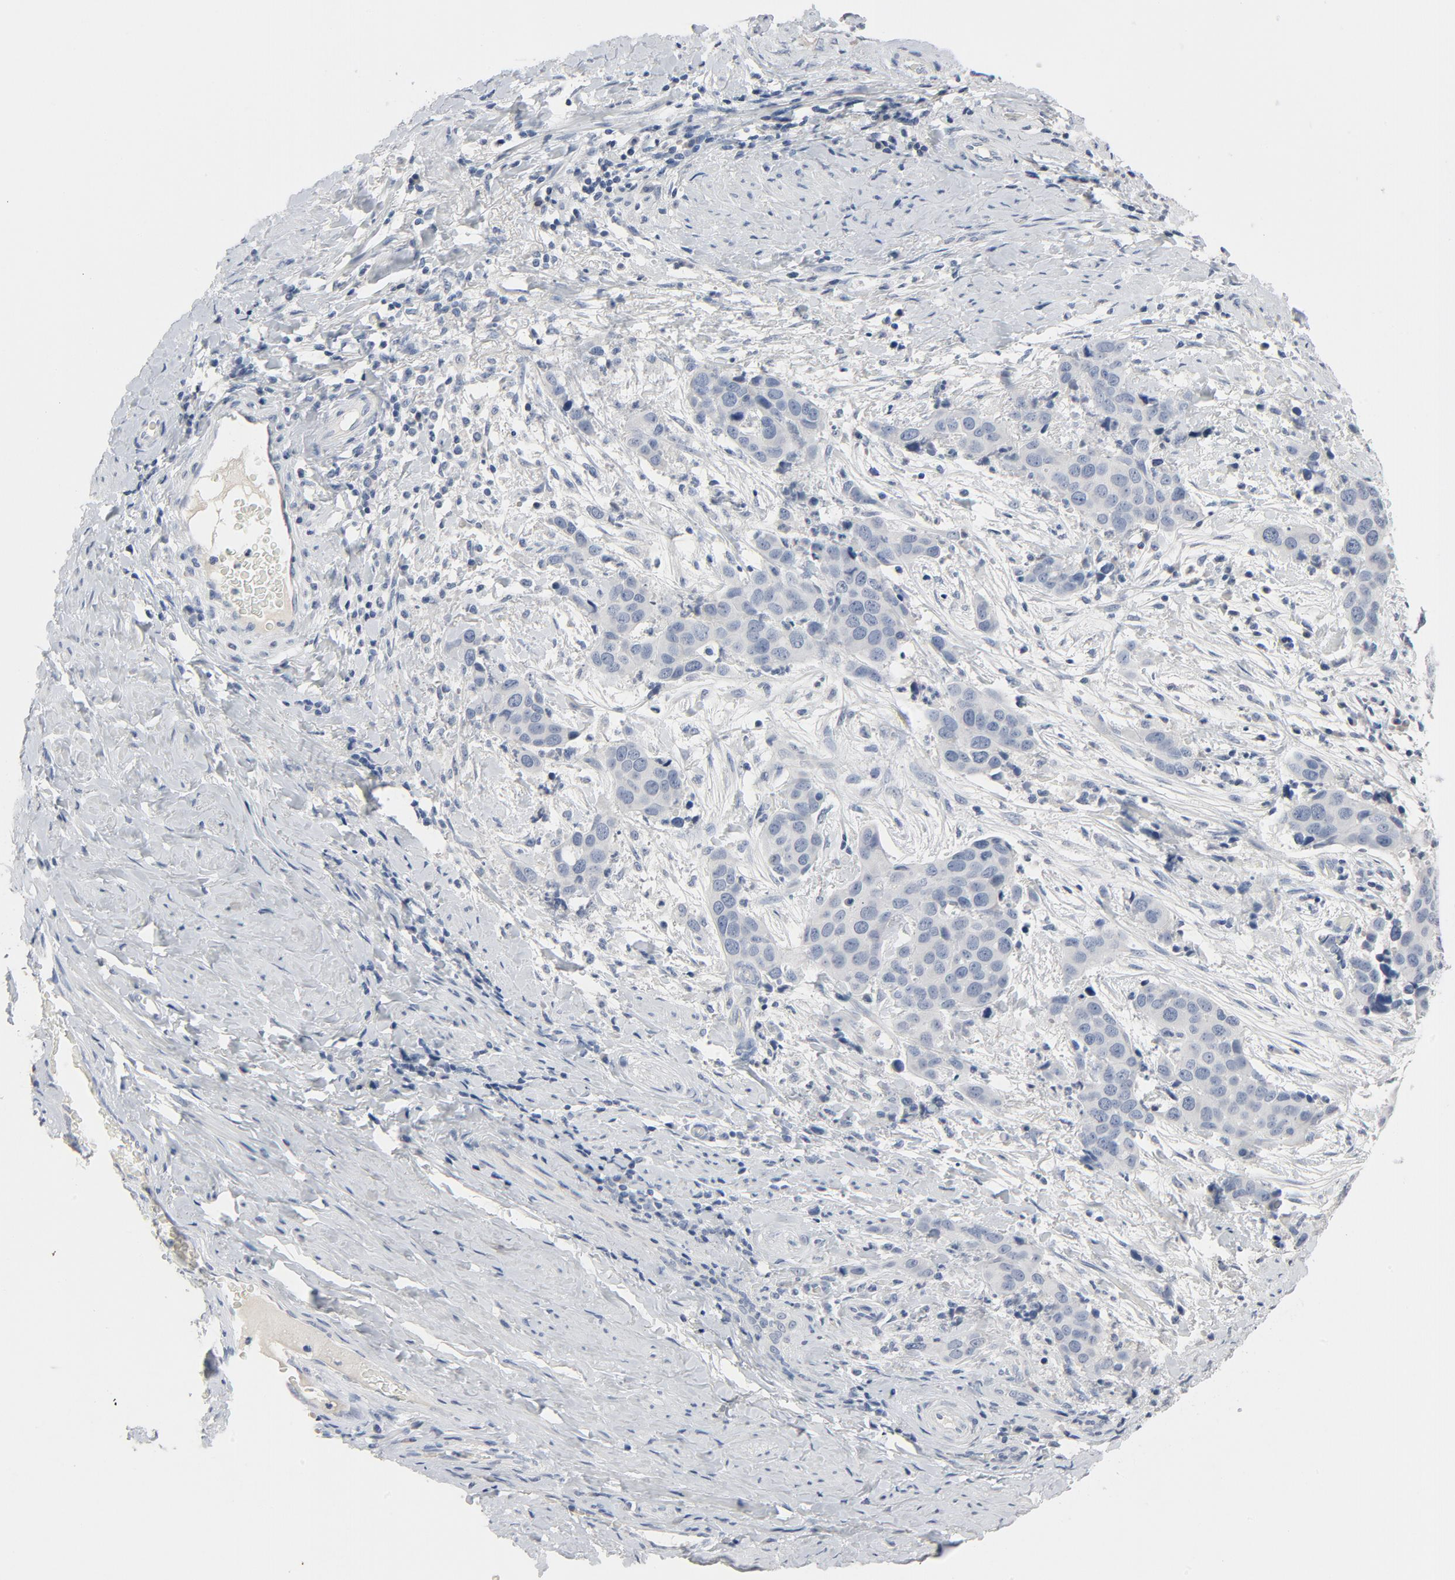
{"staining": {"intensity": "negative", "quantity": "none", "location": "none"}, "tissue": "cervical cancer", "cell_type": "Tumor cells", "image_type": "cancer", "snomed": [{"axis": "morphology", "description": "Squamous cell carcinoma, NOS"}, {"axis": "topography", "description": "Cervix"}], "caption": "A high-resolution photomicrograph shows immunohistochemistry staining of cervical cancer, which exhibits no significant positivity in tumor cells.", "gene": "ZCCHC13", "patient": {"sex": "female", "age": 54}}